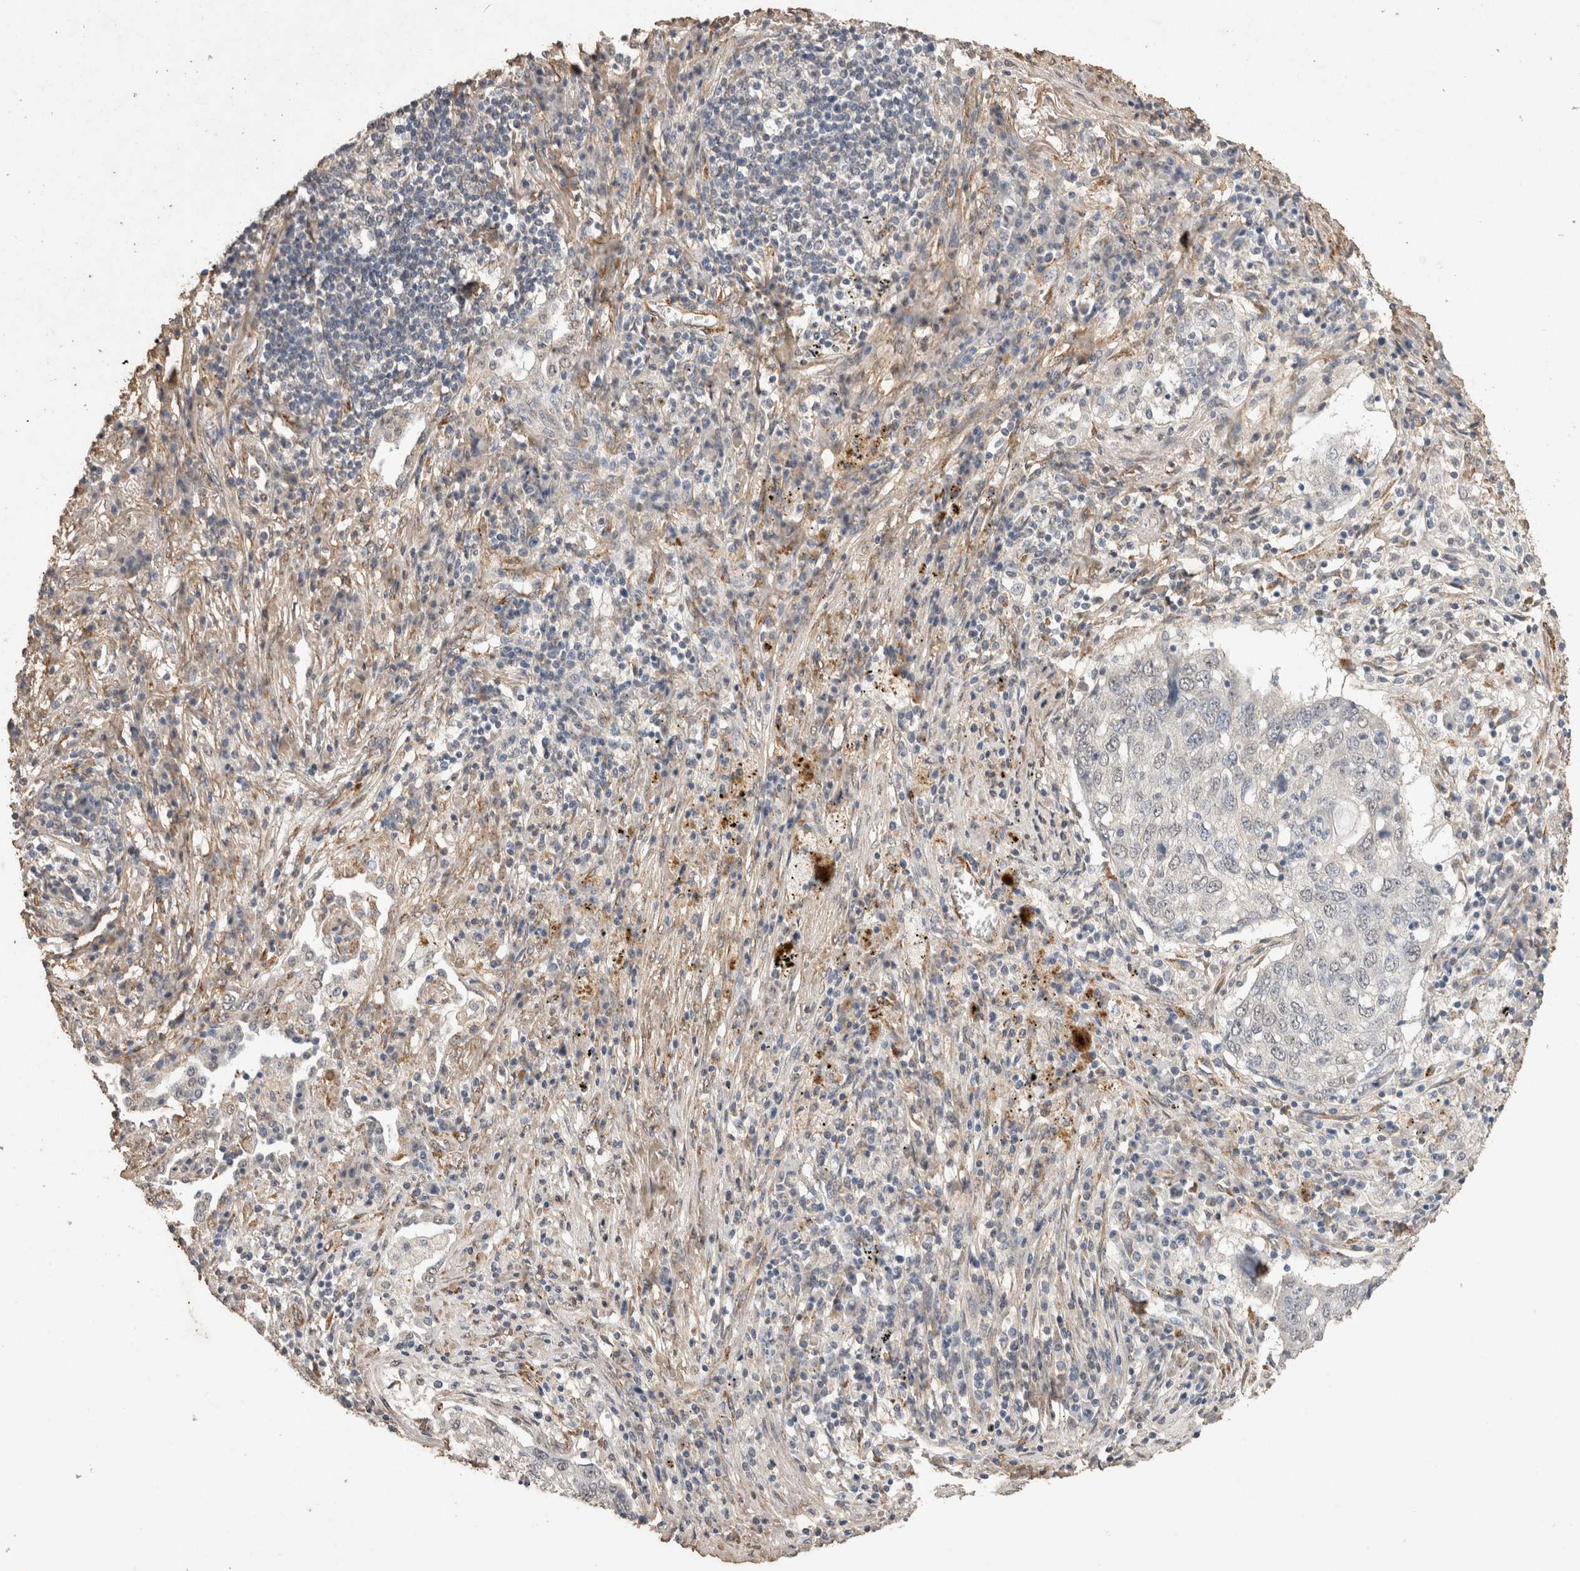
{"staining": {"intensity": "negative", "quantity": "none", "location": "none"}, "tissue": "lung cancer", "cell_type": "Tumor cells", "image_type": "cancer", "snomed": [{"axis": "morphology", "description": "Squamous cell carcinoma, NOS"}, {"axis": "topography", "description": "Lung"}], "caption": "The micrograph shows no significant positivity in tumor cells of lung cancer (squamous cell carcinoma).", "gene": "C1QTNF5", "patient": {"sex": "female", "age": 63}}